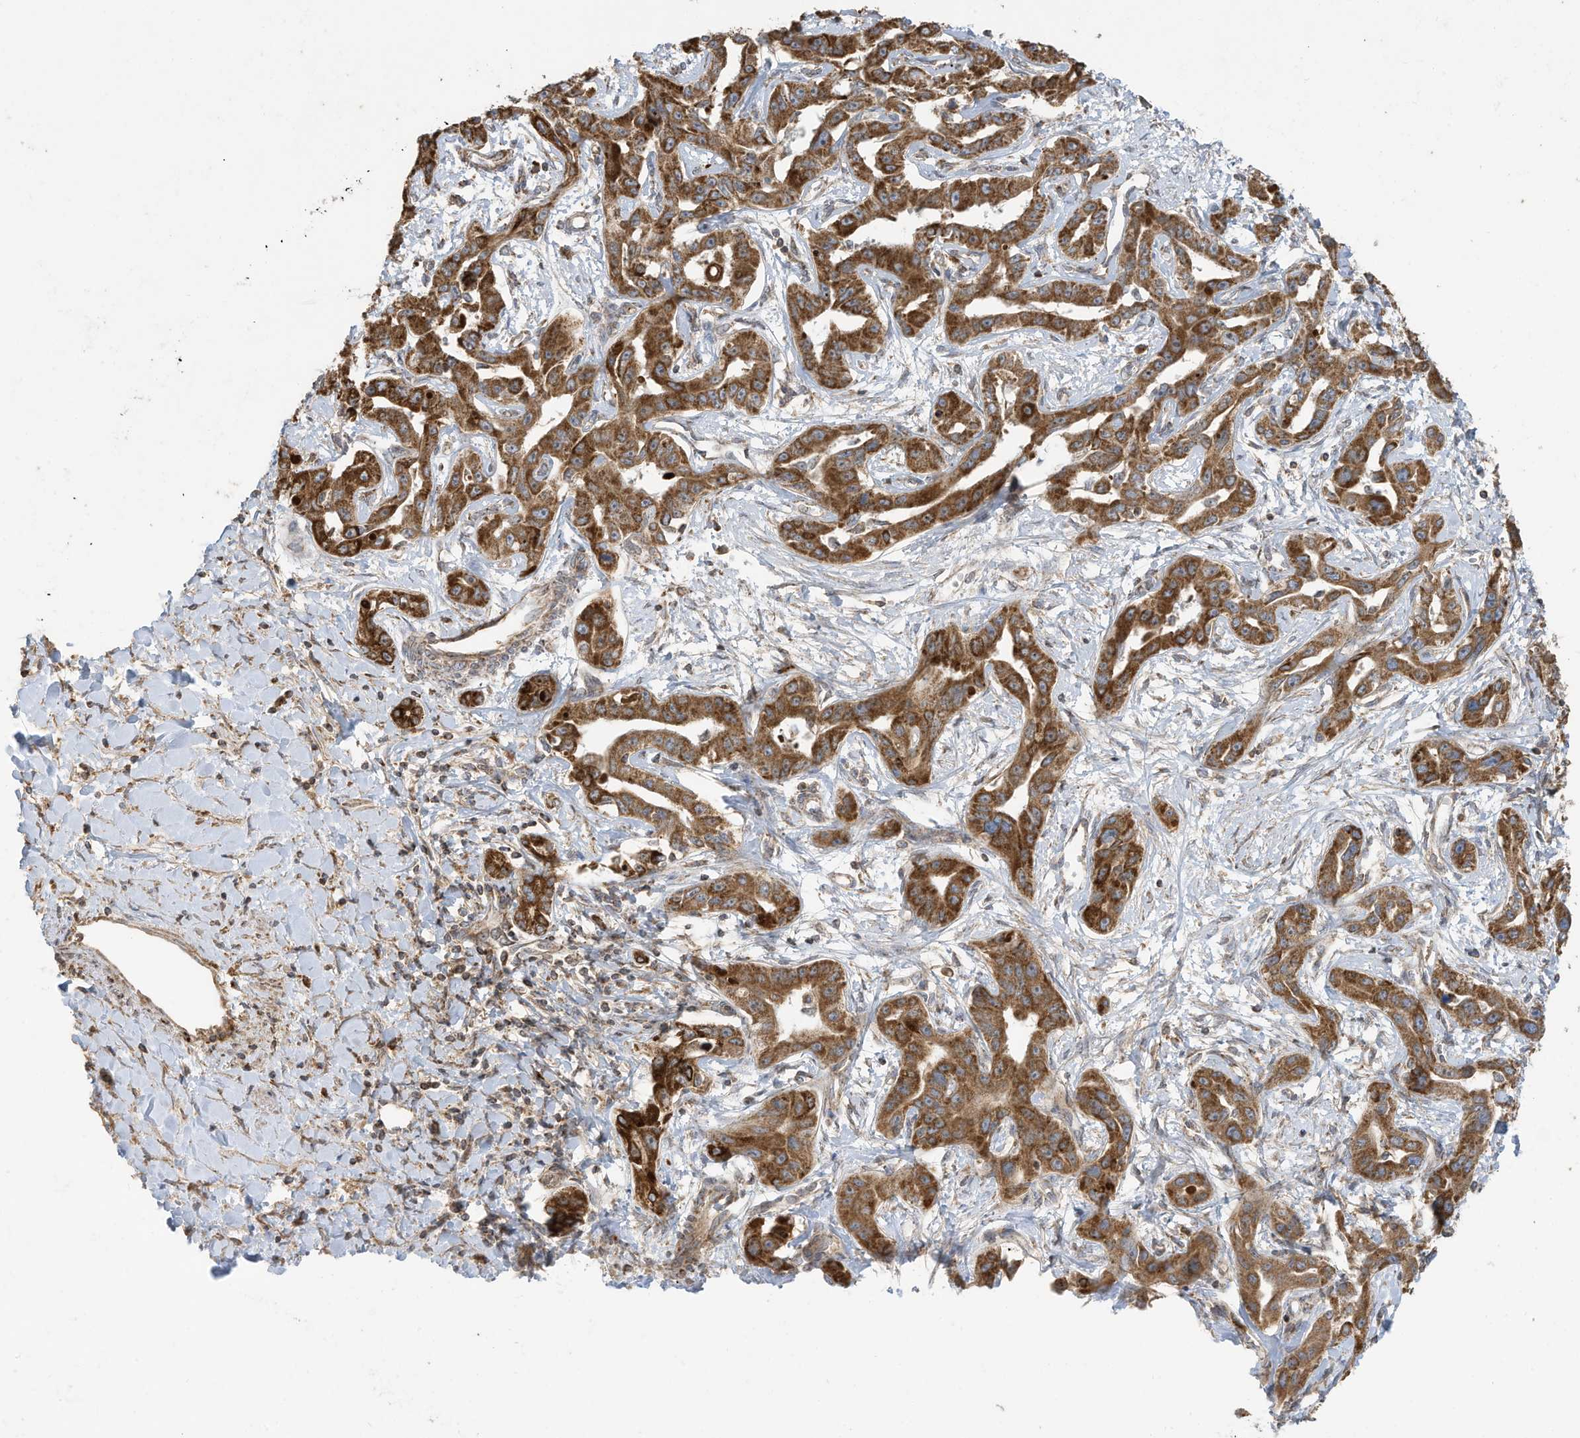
{"staining": {"intensity": "moderate", "quantity": ">75%", "location": "cytoplasmic/membranous"}, "tissue": "liver cancer", "cell_type": "Tumor cells", "image_type": "cancer", "snomed": [{"axis": "morphology", "description": "Cholangiocarcinoma"}, {"axis": "topography", "description": "Liver"}], "caption": "The image exhibits a brown stain indicating the presence of a protein in the cytoplasmic/membranous of tumor cells in cholangiocarcinoma (liver).", "gene": "C2orf74", "patient": {"sex": "male", "age": 59}}